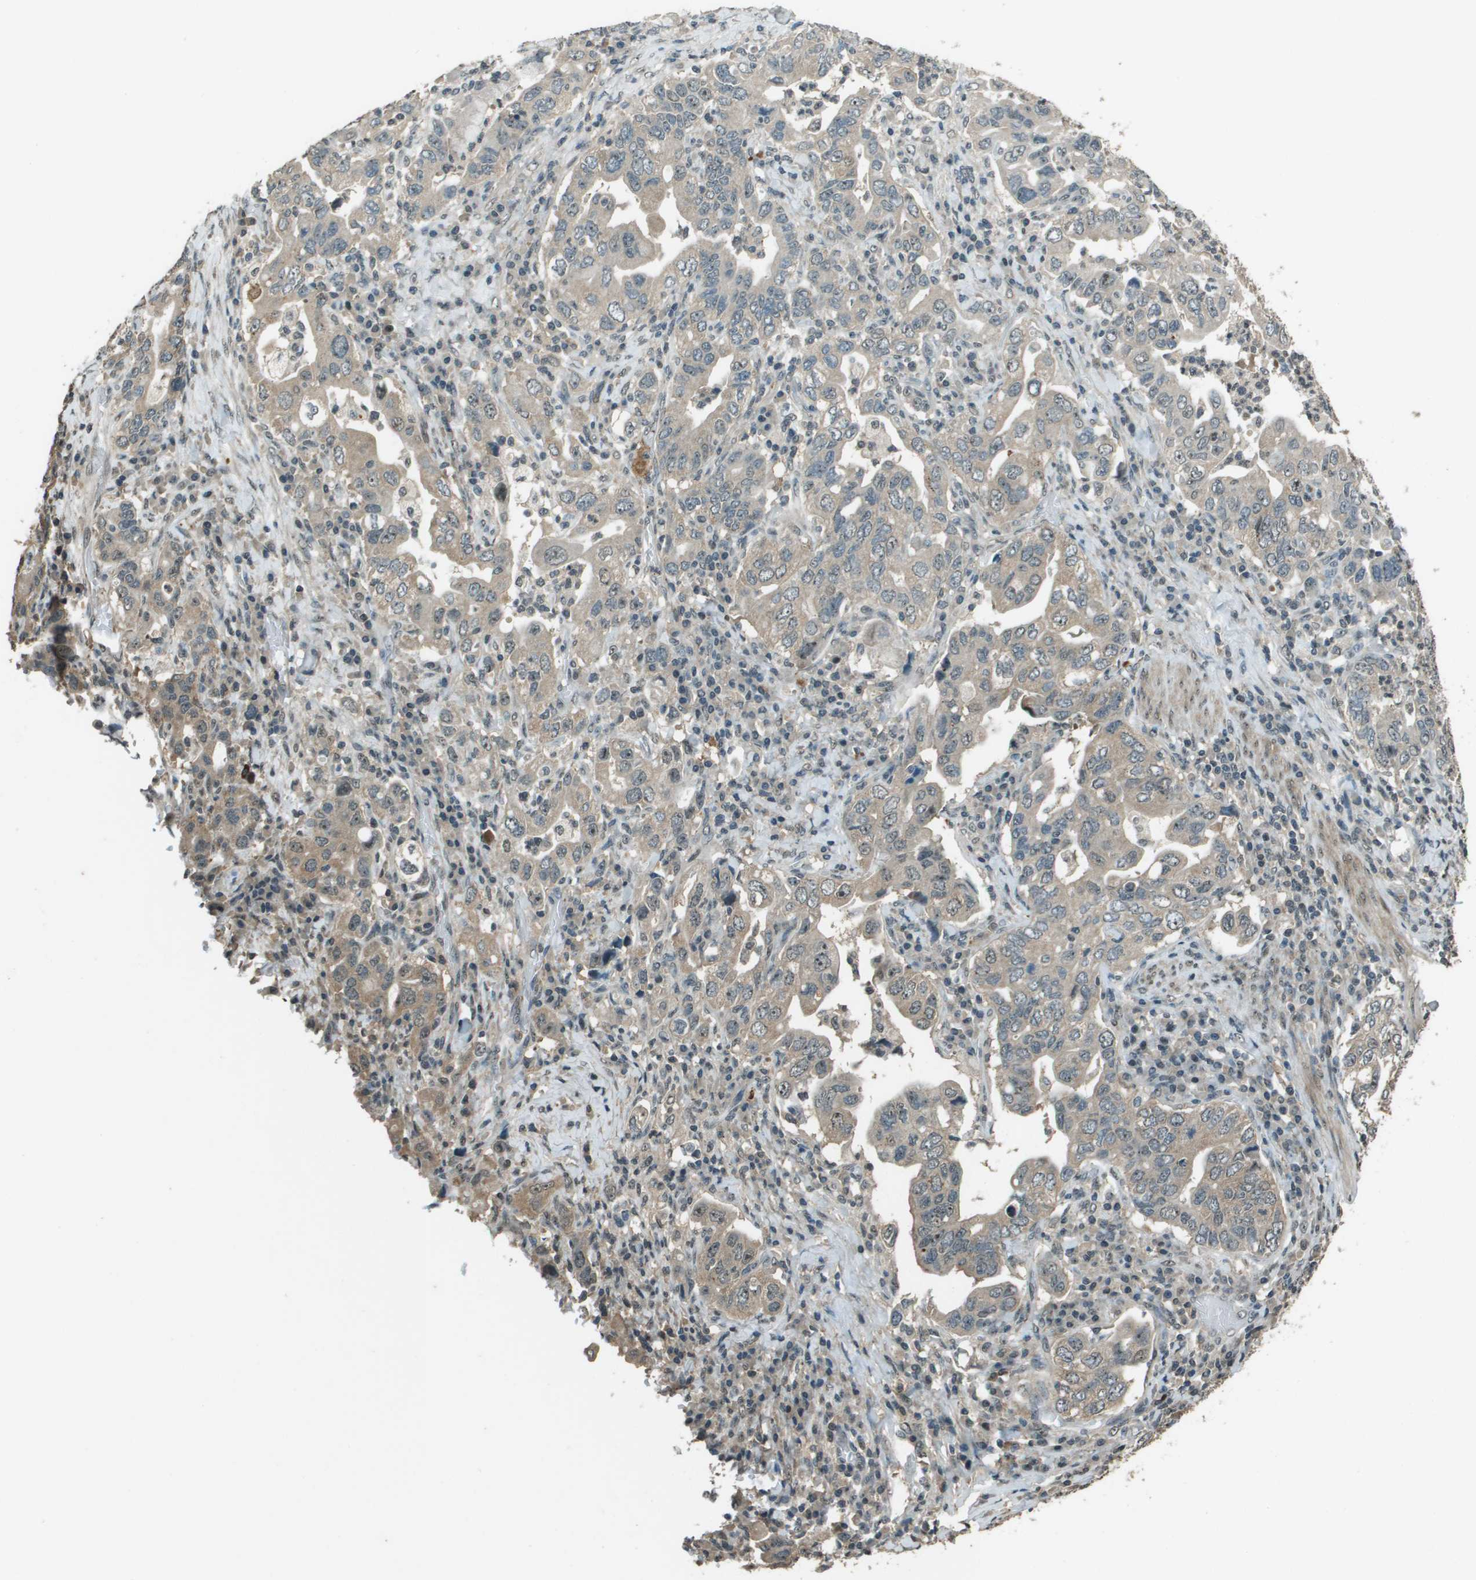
{"staining": {"intensity": "weak", "quantity": ">75%", "location": "cytoplasmic/membranous"}, "tissue": "stomach cancer", "cell_type": "Tumor cells", "image_type": "cancer", "snomed": [{"axis": "morphology", "description": "Adenocarcinoma, NOS"}, {"axis": "topography", "description": "Stomach, upper"}], "caption": "About >75% of tumor cells in human stomach adenocarcinoma display weak cytoplasmic/membranous protein positivity as visualized by brown immunohistochemical staining.", "gene": "SDC3", "patient": {"sex": "male", "age": 62}}